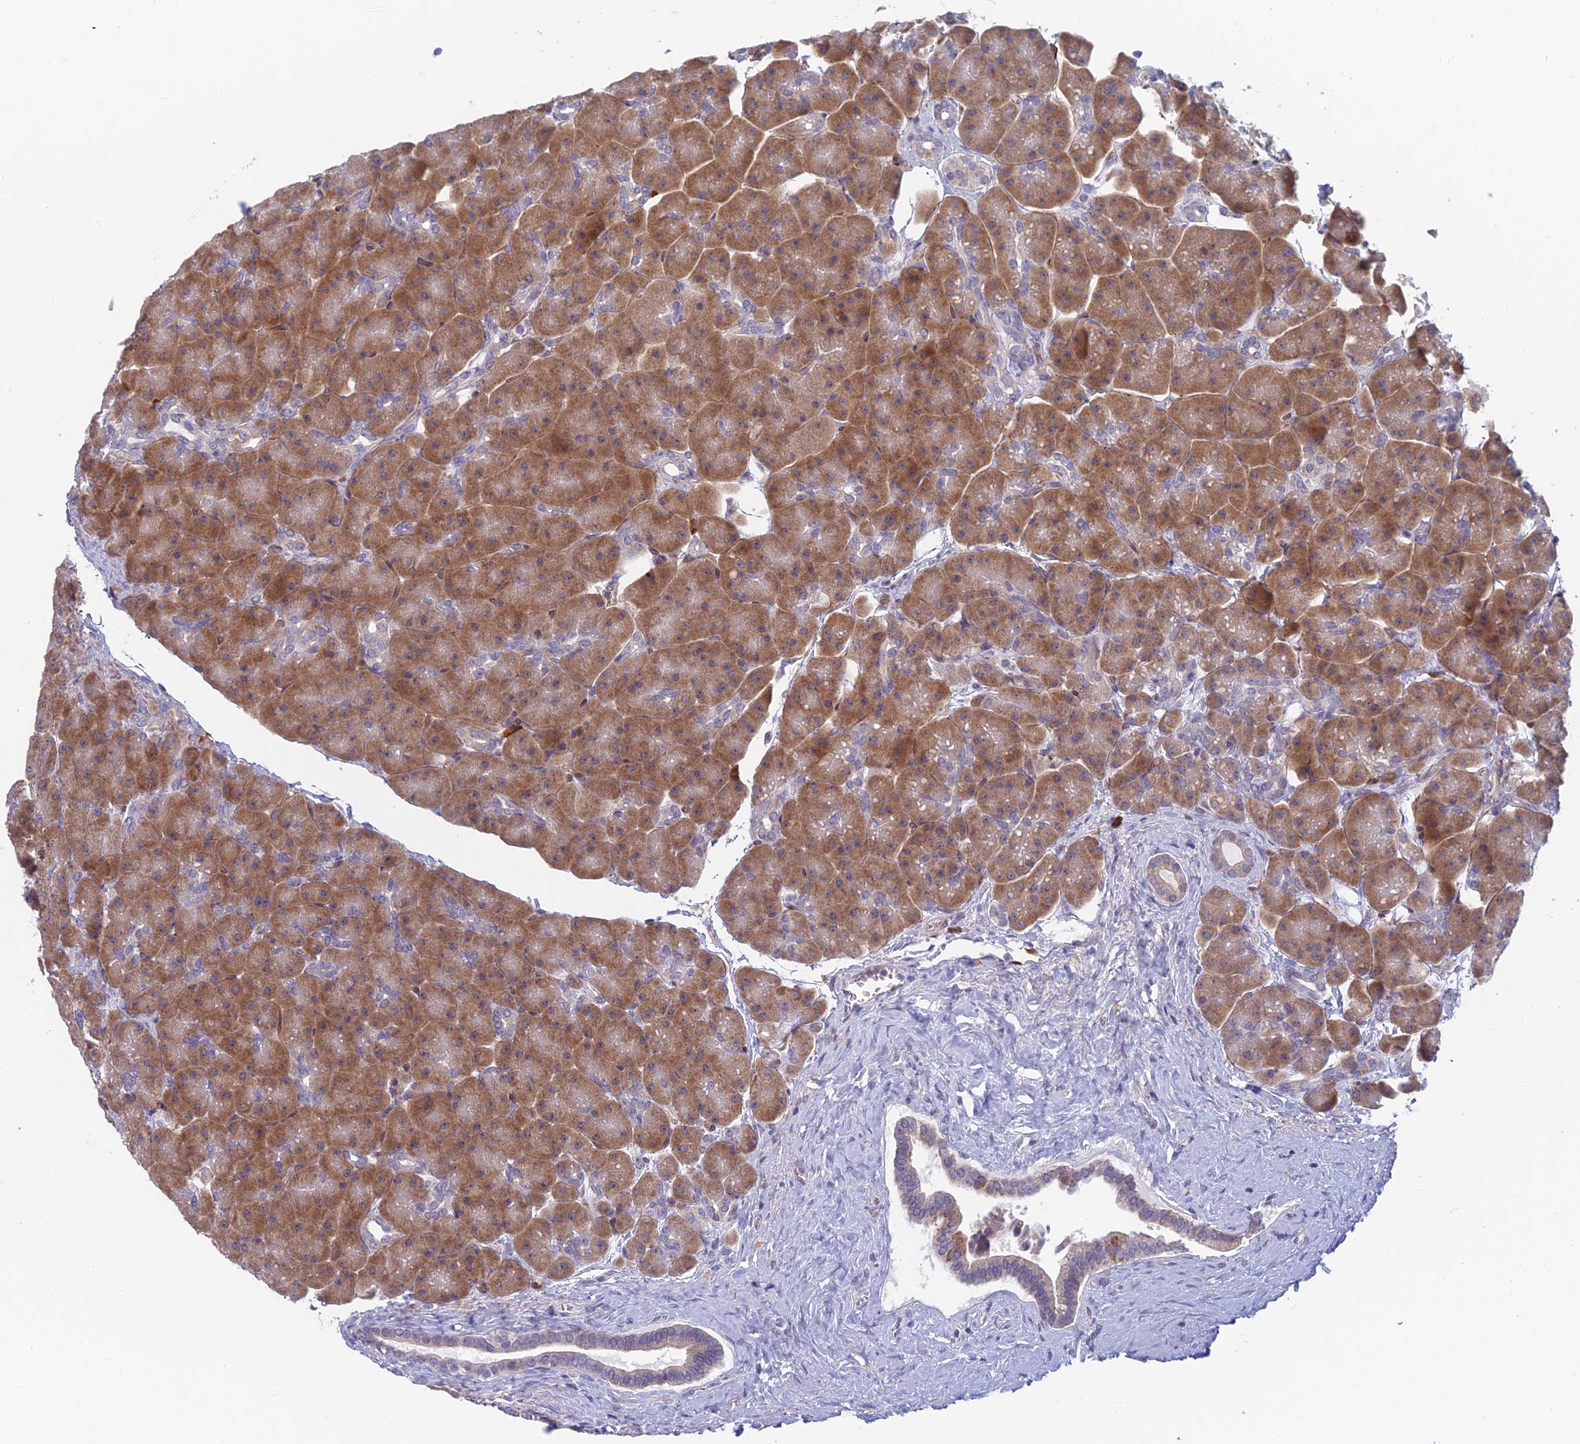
{"staining": {"intensity": "moderate", "quantity": ">75%", "location": "cytoplasmic/membranous"}, "tissue": "pancreas", "cell_type": "Exocrine glandular cells", "image_type": "normal", "snomed": [{"axis": "morphology", "description": "Normal tissue, NOS"}, {"axis": "topography", "description": "Pancreas"}], "caption": "The photomicrograph reveals a brown stain indicating the presence of a protein in the cytoplasmic/membranous of exocrine glandular cells in pancreas.", "gene": "PPP1R26", "patient": {"sex": "male", "age": 66}}